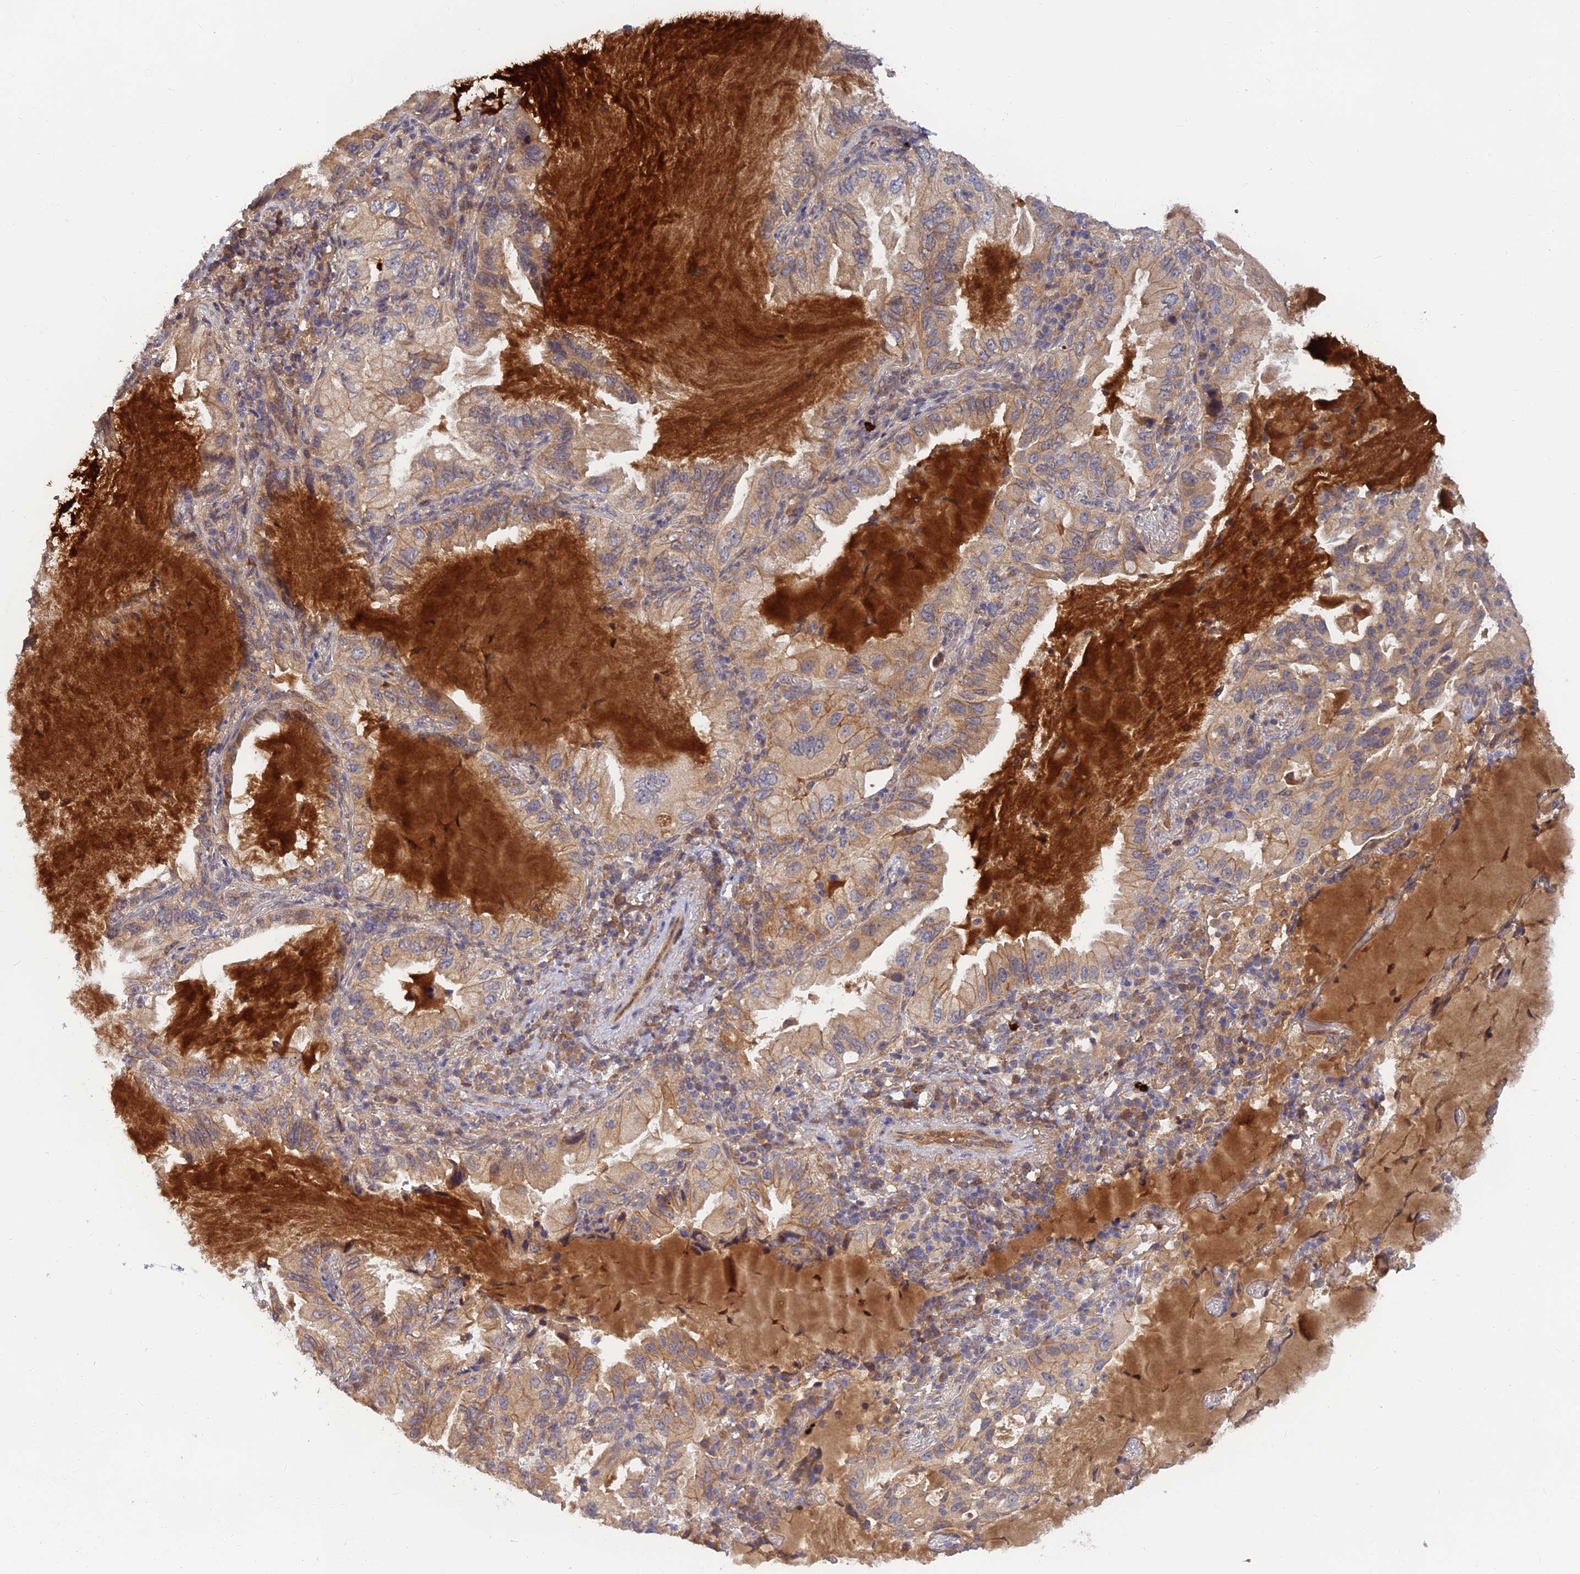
{"staining": {"intensity": "weak", "quantity": ">75%", "location": "cytoplasmic/membranous"}, "tissue": "lung cancer", "cell_type": "Tumor cells", "image_type": "cancer", "snomed": [{"axis": "morphology", "description": "Adenocarcinoma, NOS"}, {"axis": "topography", "description": "Lung"}], "caption": "Human lung cancer (adenocarcinoma) stained with a protein marker exhibits weak staining in tumor cells.", "gene": "FAM151B", "patient": {"sex": "female", "age": 69}}